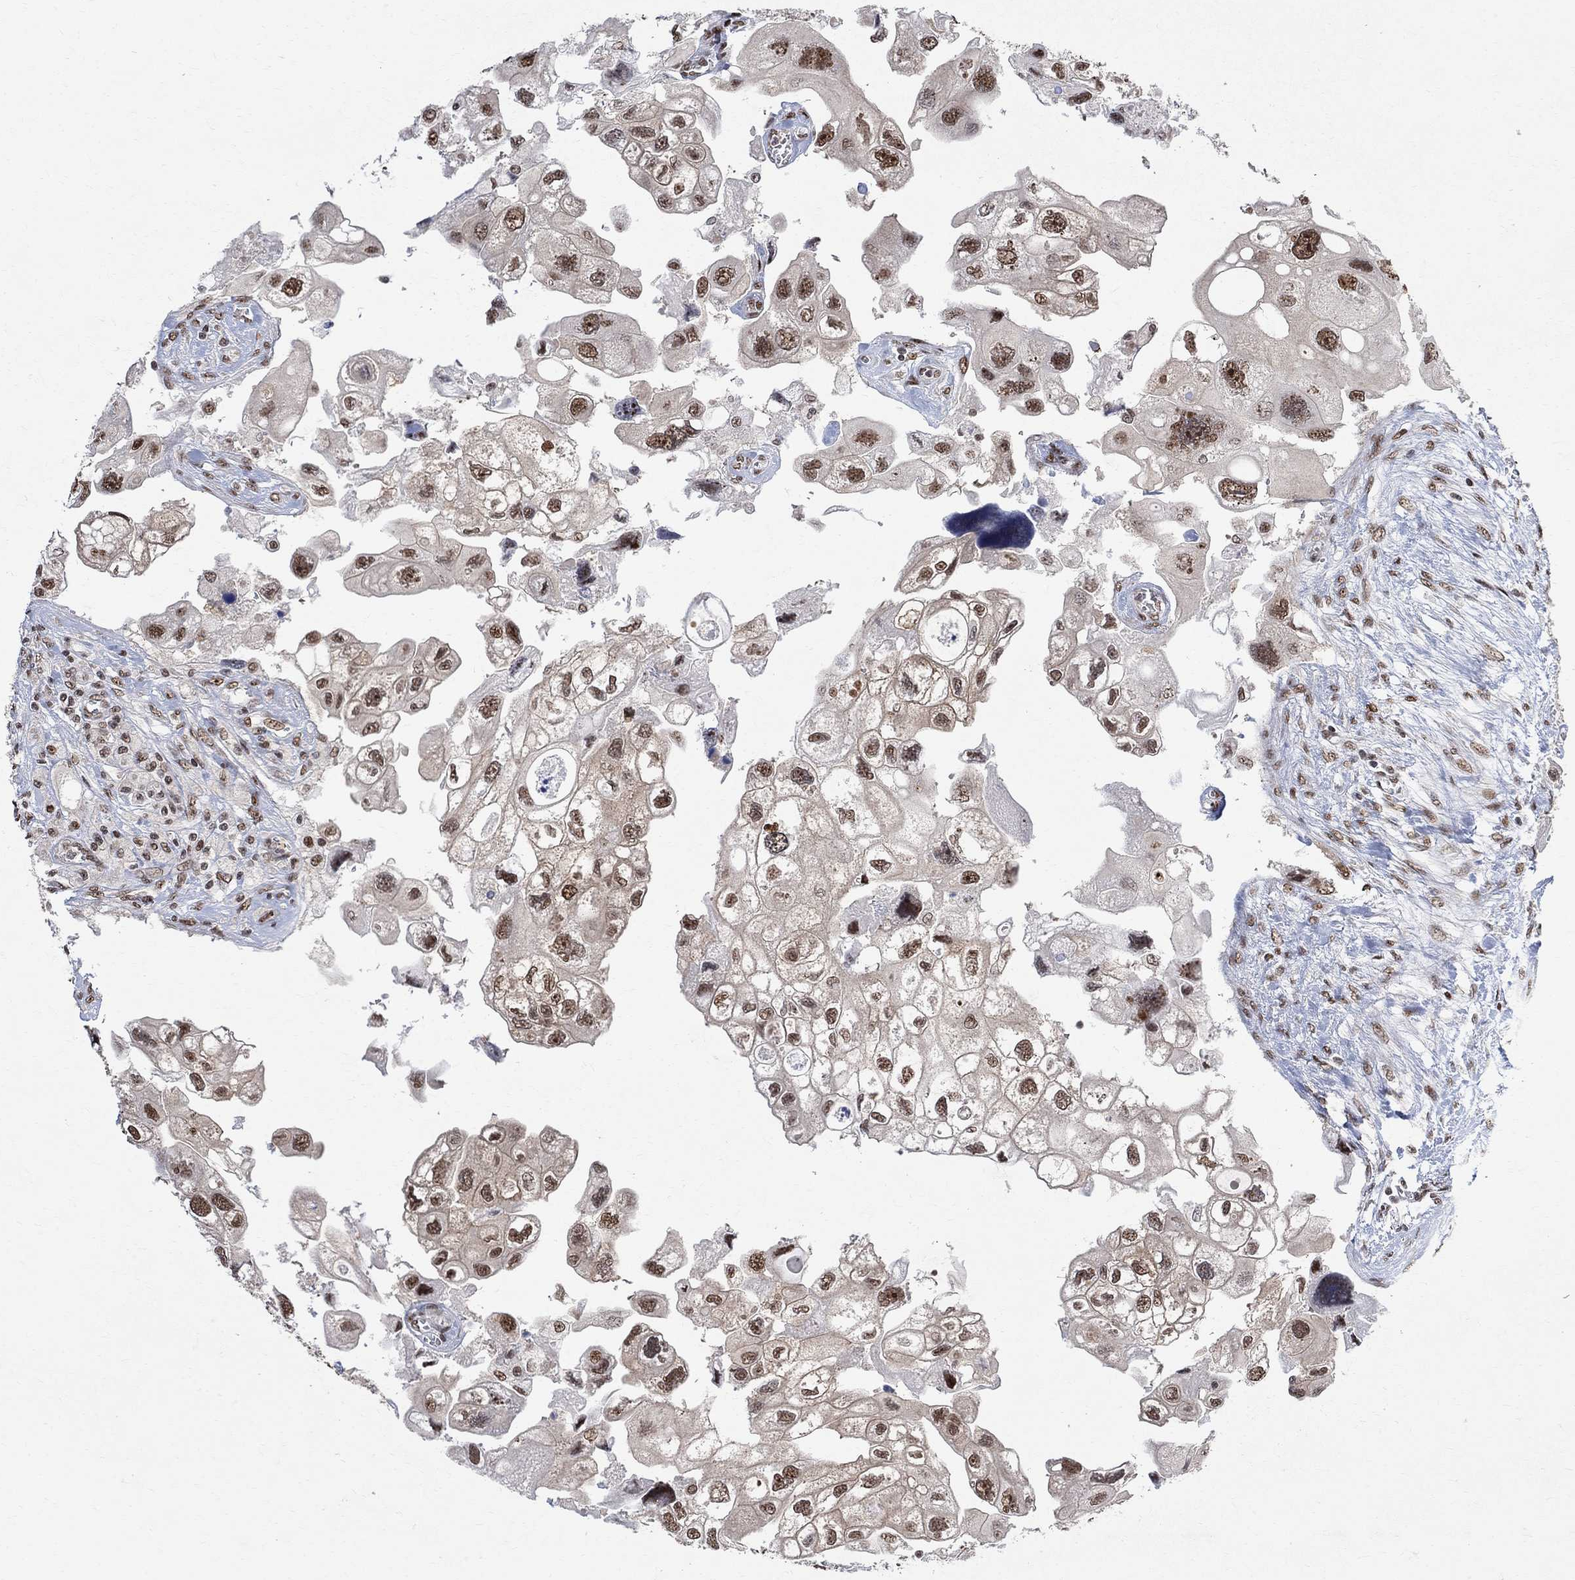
{"staining": {"intensity": "strong", "quantity": ">75%", "location": "nuclear"}, "tissue": "urothelial cancer", "cell_type": "Tumor cells", "image_type": "cancer", "snomed": [{"axis": "morphology", "description": "Urothelial carcinoma, High grade"}, {"axis": "topography", "description": "Urinary bladder"}], "caption": "High-power microscopy captured an immunohistochemistry image of urothelial carcinoma (high-grade), revealing strong nuclear staining in about >75% of tumor cells.", "gene": "E4F1", "patient": {"sex": "male", "age": 59}}